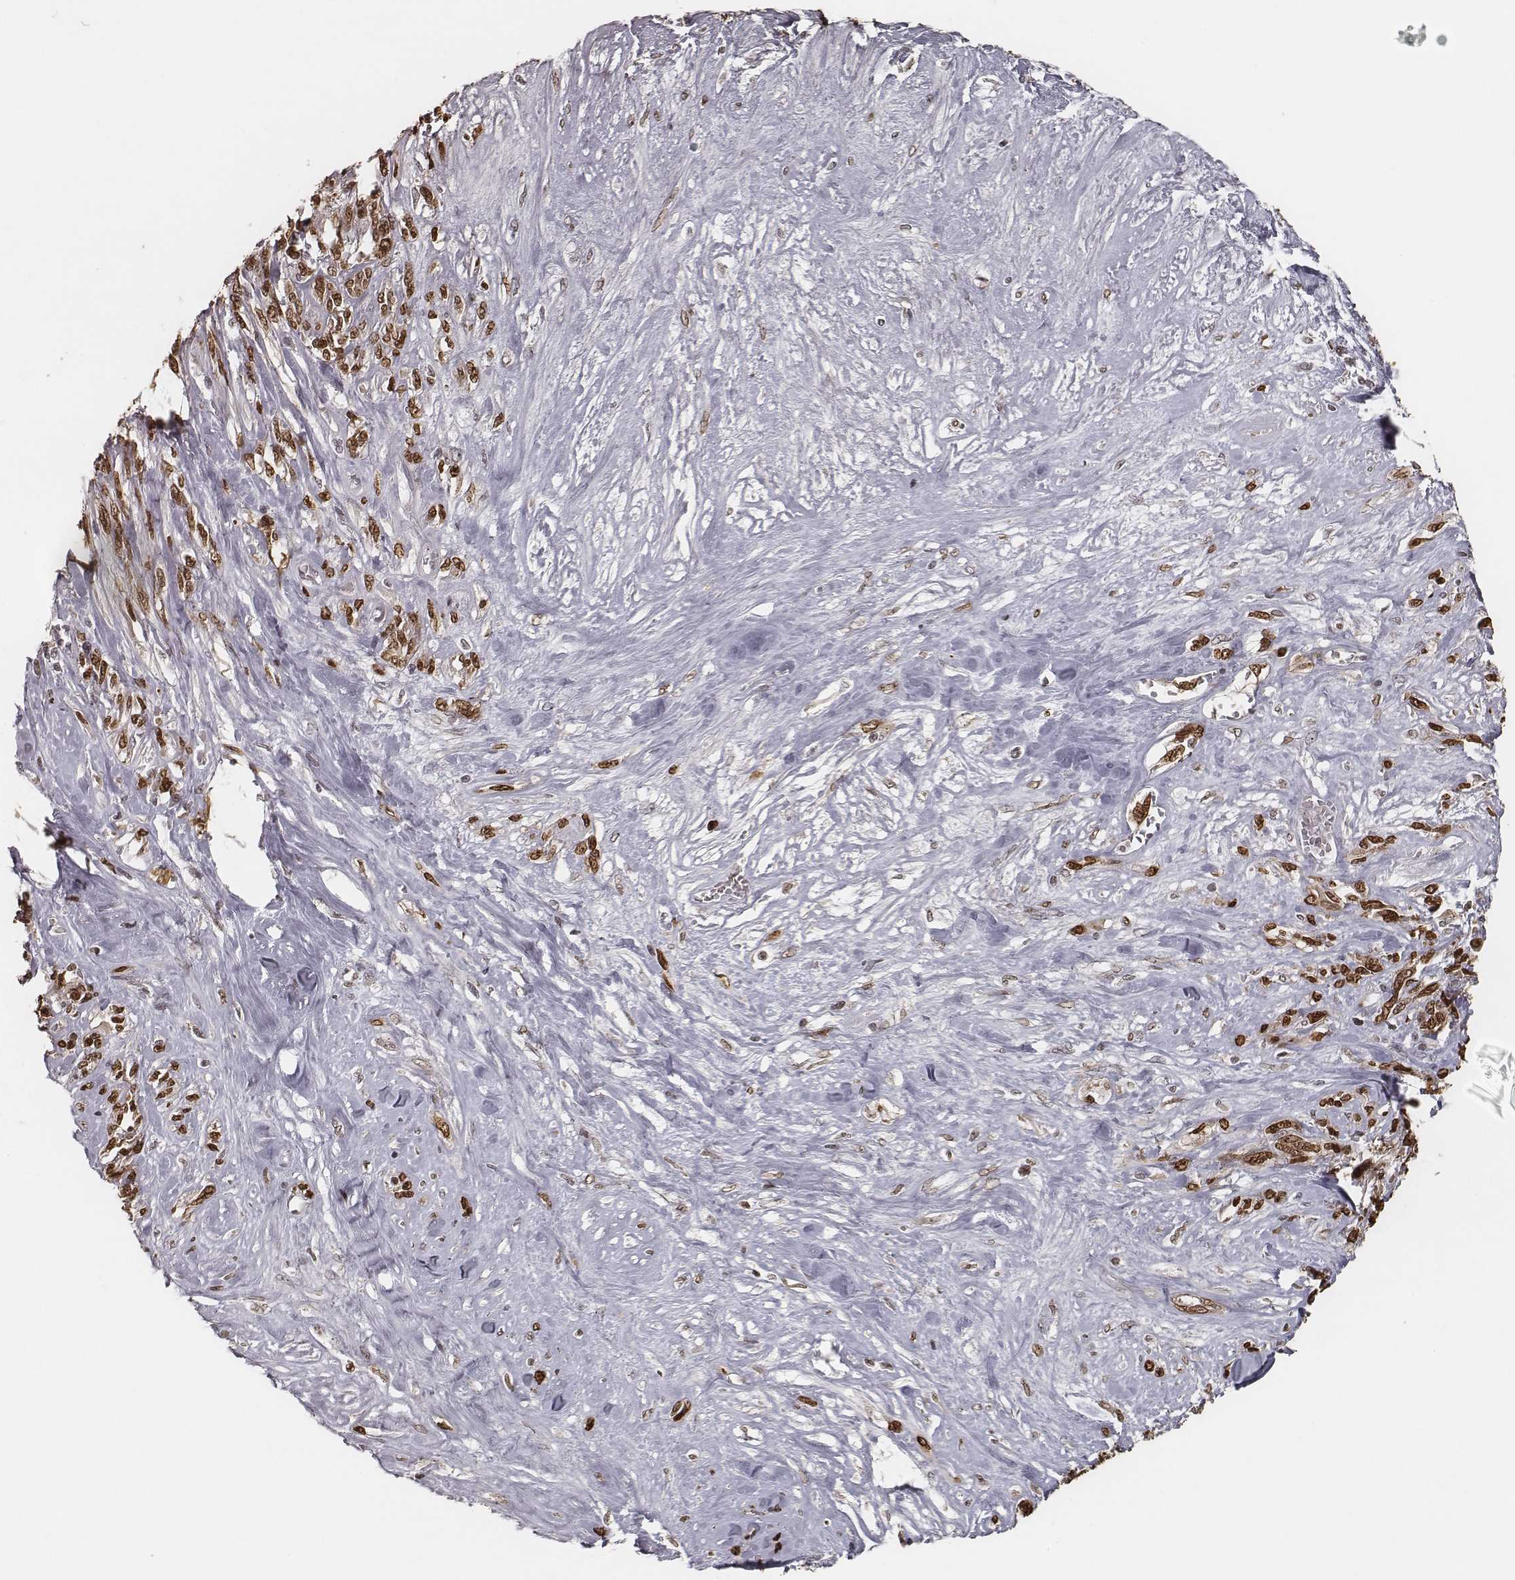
{"staining": {"intensity": "strong", "quantity": ">75%", "location": "nuclear"}, "tissue": "melanoma", "cell_type": "Tumor cells", "image_type": "cancer", "snomed": [{"axis": "morphology", "description": "Malignant melanoma, NOS"}, {"axis": "topography", "description": "Skin"}], "caption": "Protein positivity by immunohistochemistry (IHC) demonstrates strong nuclear positivity in approximately >75% of tumor cells in malignant melanoma.", "gene": "HMGA2", "patient": {"sex": "female", "age": 91}}